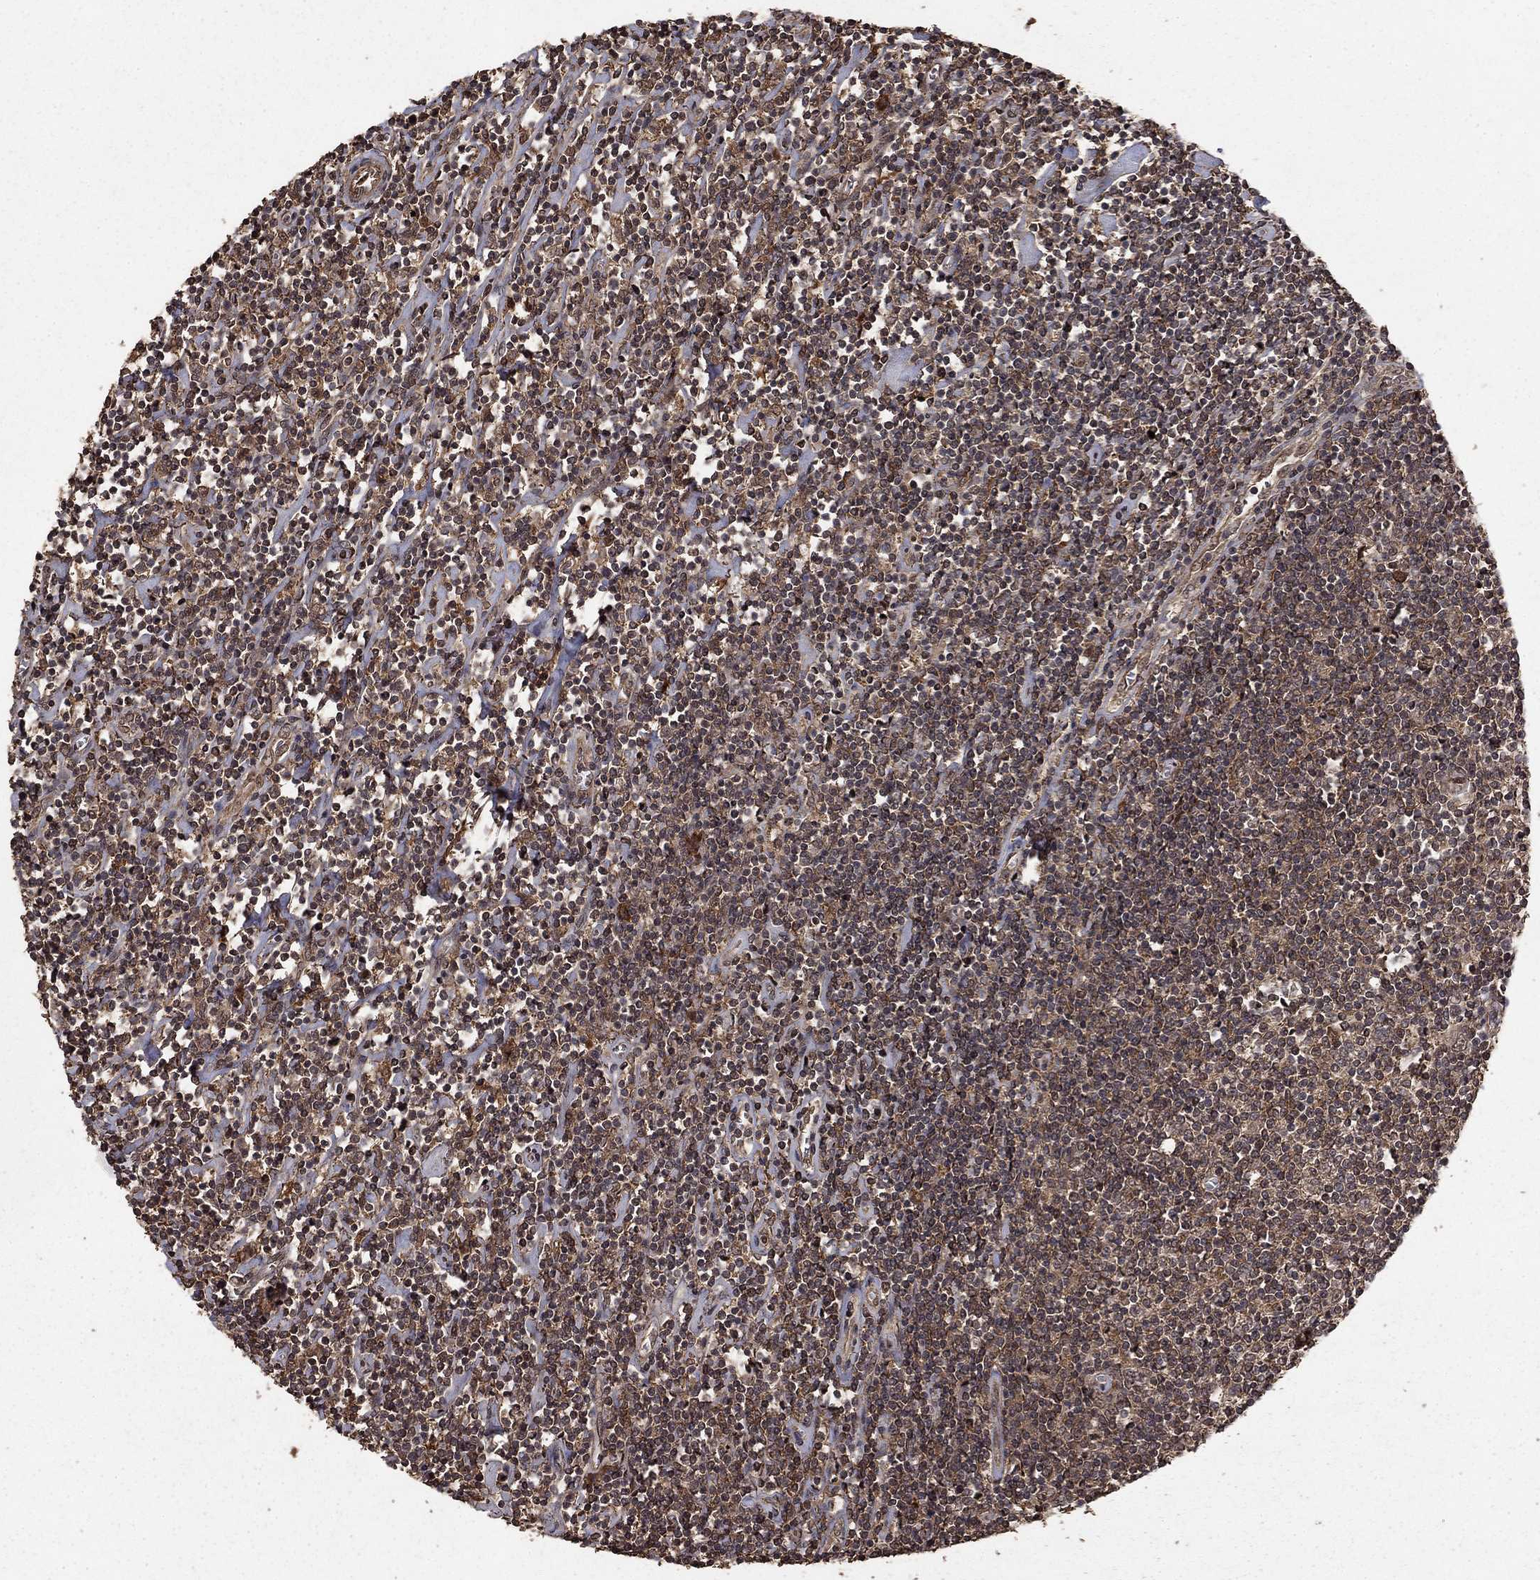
{"staining": {"intensity": "weak", "quantity": ">75%", "location": "cytoplasmic/membranous"}, "tissue": "lymphoma", "cell_type": "Tumor cells", "image_type": "cancer", "snomed": [{"axis": "morphology", "description": "Hodgkin's disease, NOS"}, {"axis": "topography", "description": "Lymph node"}], "caption": "Immunohistochemistry (IHC) of human lymphoma reveals low levels of weak cytoplasmic/membranous expression in about >75% of tumor cells. The staining was performed using DAB to visualize the protein expression in brown, while the nuclei were stained in blue with hematoxylin (Magnification: 20x).", "gene": "PRDM1", "patient": {"sex": "male", "age": 40}}